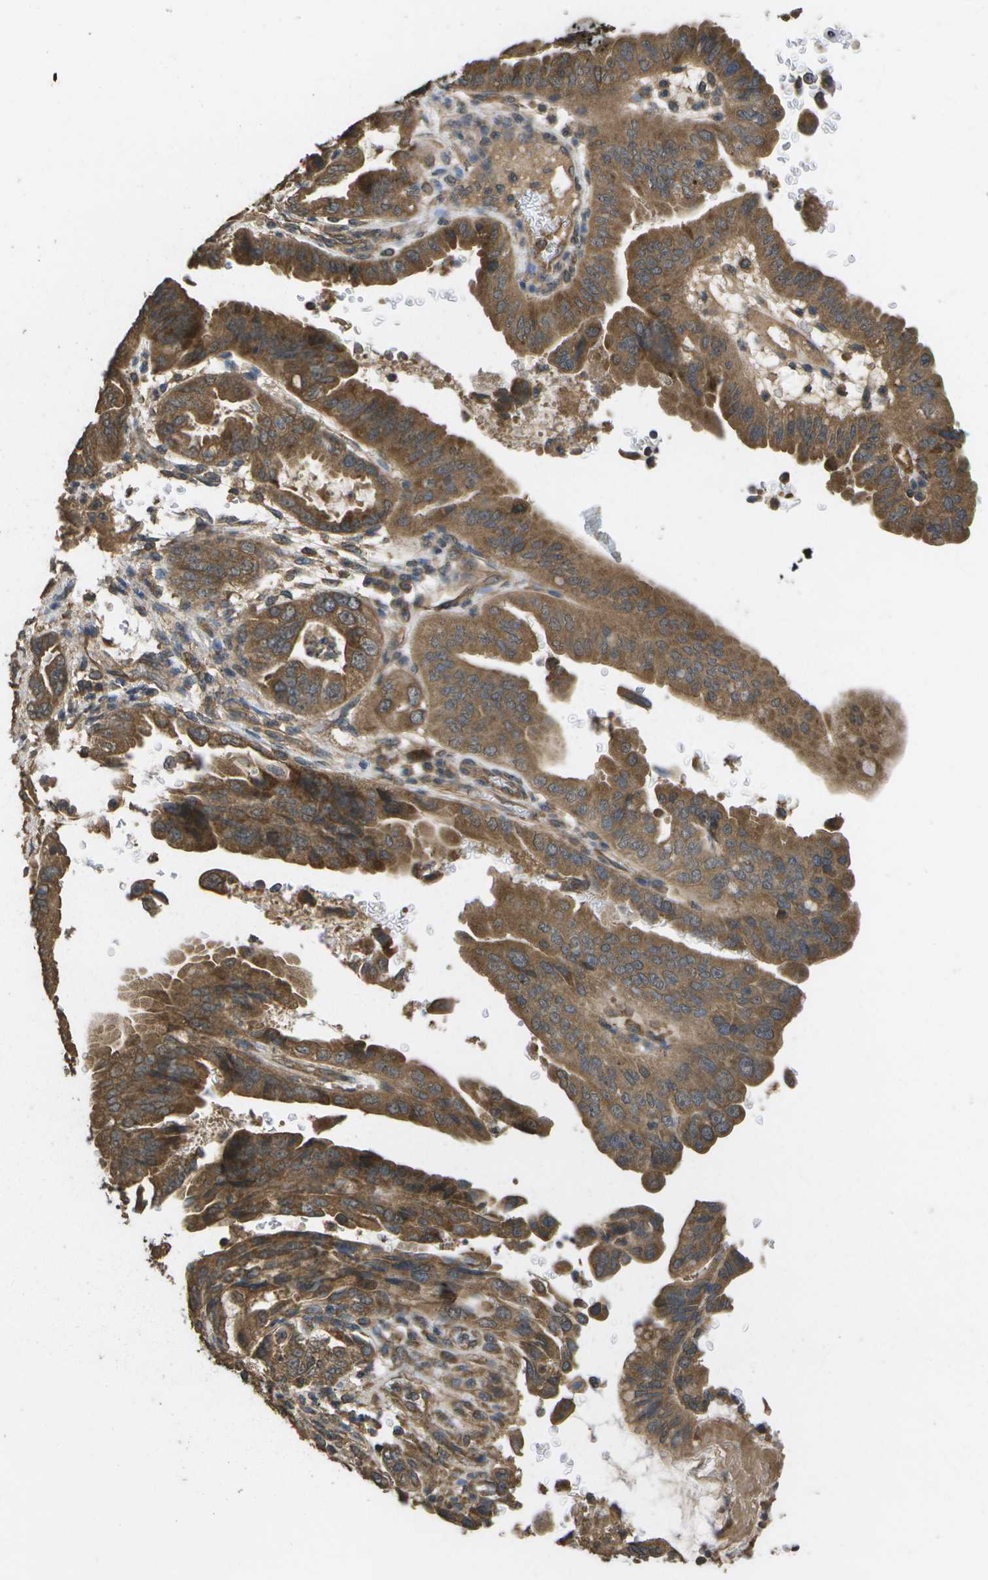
{"staining": {"intensity": "moderate", "quantity": ">75%", "location": "cytoplasmic/membranous"}, "tissue": "pancreatic cancer", "cell_type": "Tumor cells", "image_type": "cancer", "snomed": [{"axis": "morphology", "description": "Adenocarcinoma, NOS"}, {"axis": "topography", "description": "Pancreas"}], "caption": "Immunohistochemical staining of pancreatic cancer (adenocarcinoma) demonstrates medium levels of moderate cytoplasmic/membranous expression in approximately >75% of tumor cells.", "gene": "SACS", "patient": {"sex": "male", "age": 70}}